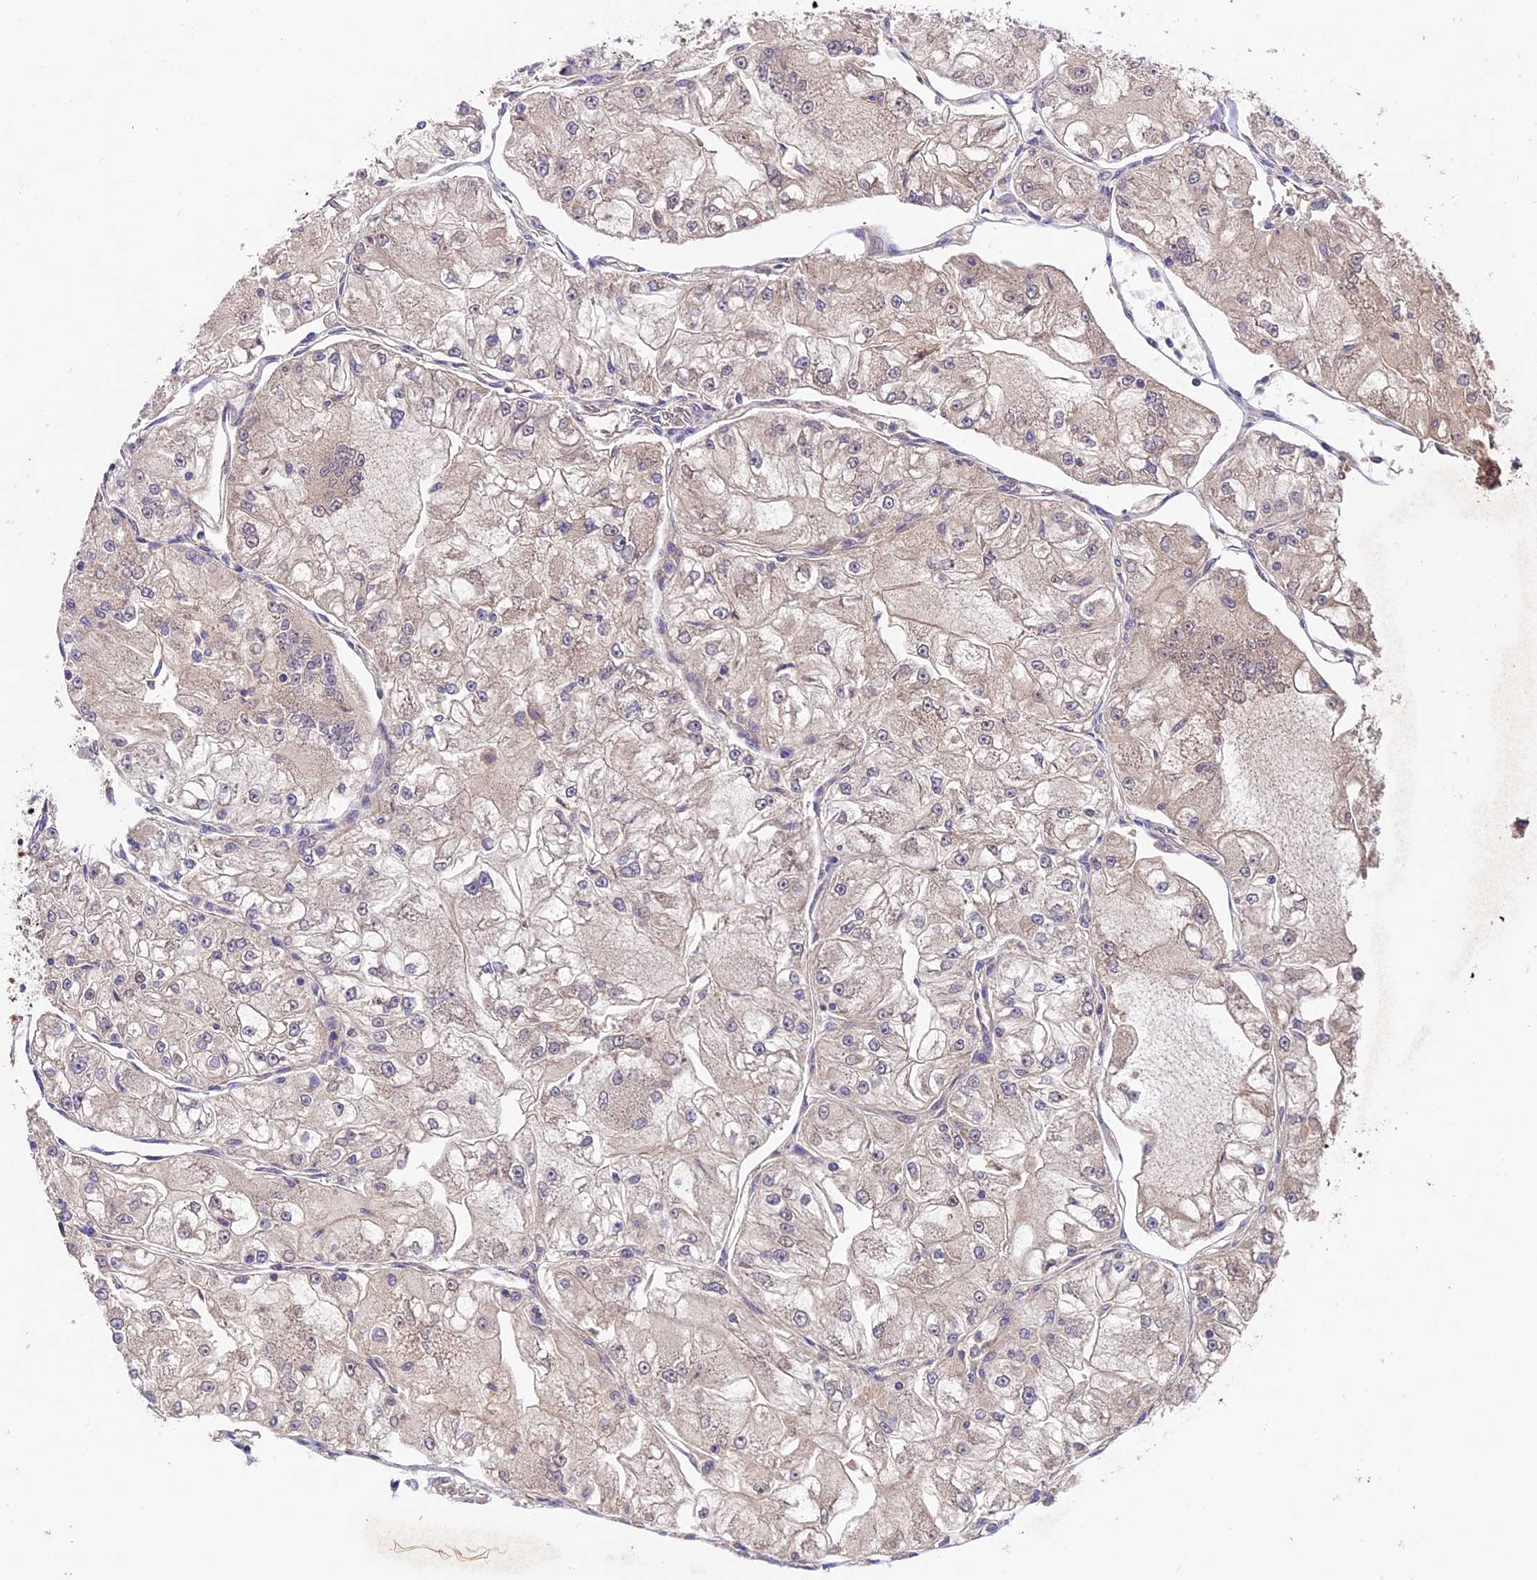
{"staining": {"intensity": "weak", "quantity": "<25%", "location": "cytoplasmic/membranous"}, "tissue": "renal cancer", "cell_type": "Tumor cells", "image_type": "cancer", "snomed": [{"axis": "morphology", "description": "Adenocarcinoma, NOS"}, {"axis": "topography", "description": "Kidney"}], "caption": "Histopathology image shows no significant protein positivity in tumor cells of renal cancer. Brightfield microscopy of IHC stained with DAB (3,3'-diaminobenzidine) (brown) and hematoxylin (blue), captured at high magnification.", "gene": "SBNO2", "patient": {"sex": "female", "age": 72}}